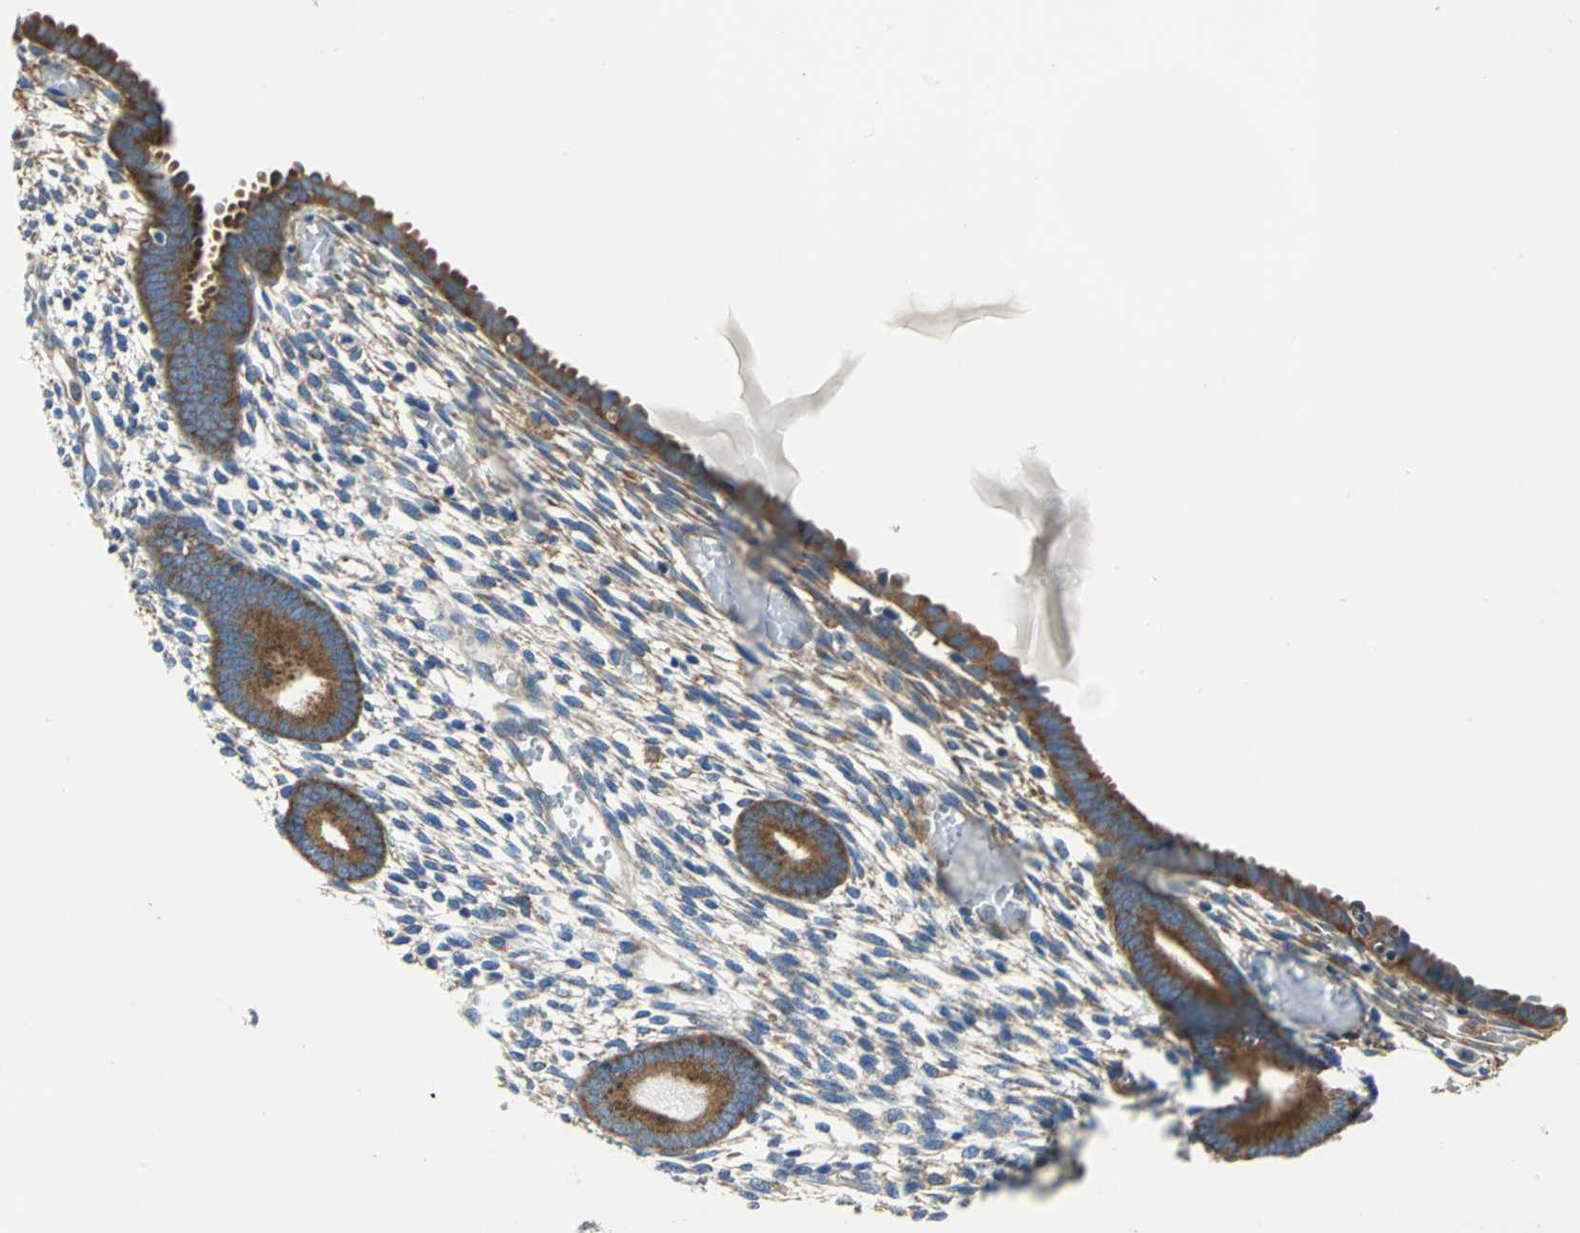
{"staining": {"intensity": "moderate", "quantity": "<25%", "location": "cytoplasmic/membranous"}, "tissue": "endometrium", "cell_type": "Cells in endometrial stroma", "image_type": "normal", "snomed": [{"axis": "morphology", "description": "Normal tissue, NOS"}, {"axis": "topography", "description": "Endometrium"}], "caption": "Endometrium stained with IHC demonstrates moderate cytoplasmic/membranous expression in about <25% of cells in endometrial stroma.", "gene": "TRIM25", "patient": {"sex": "female", "age": 57}}